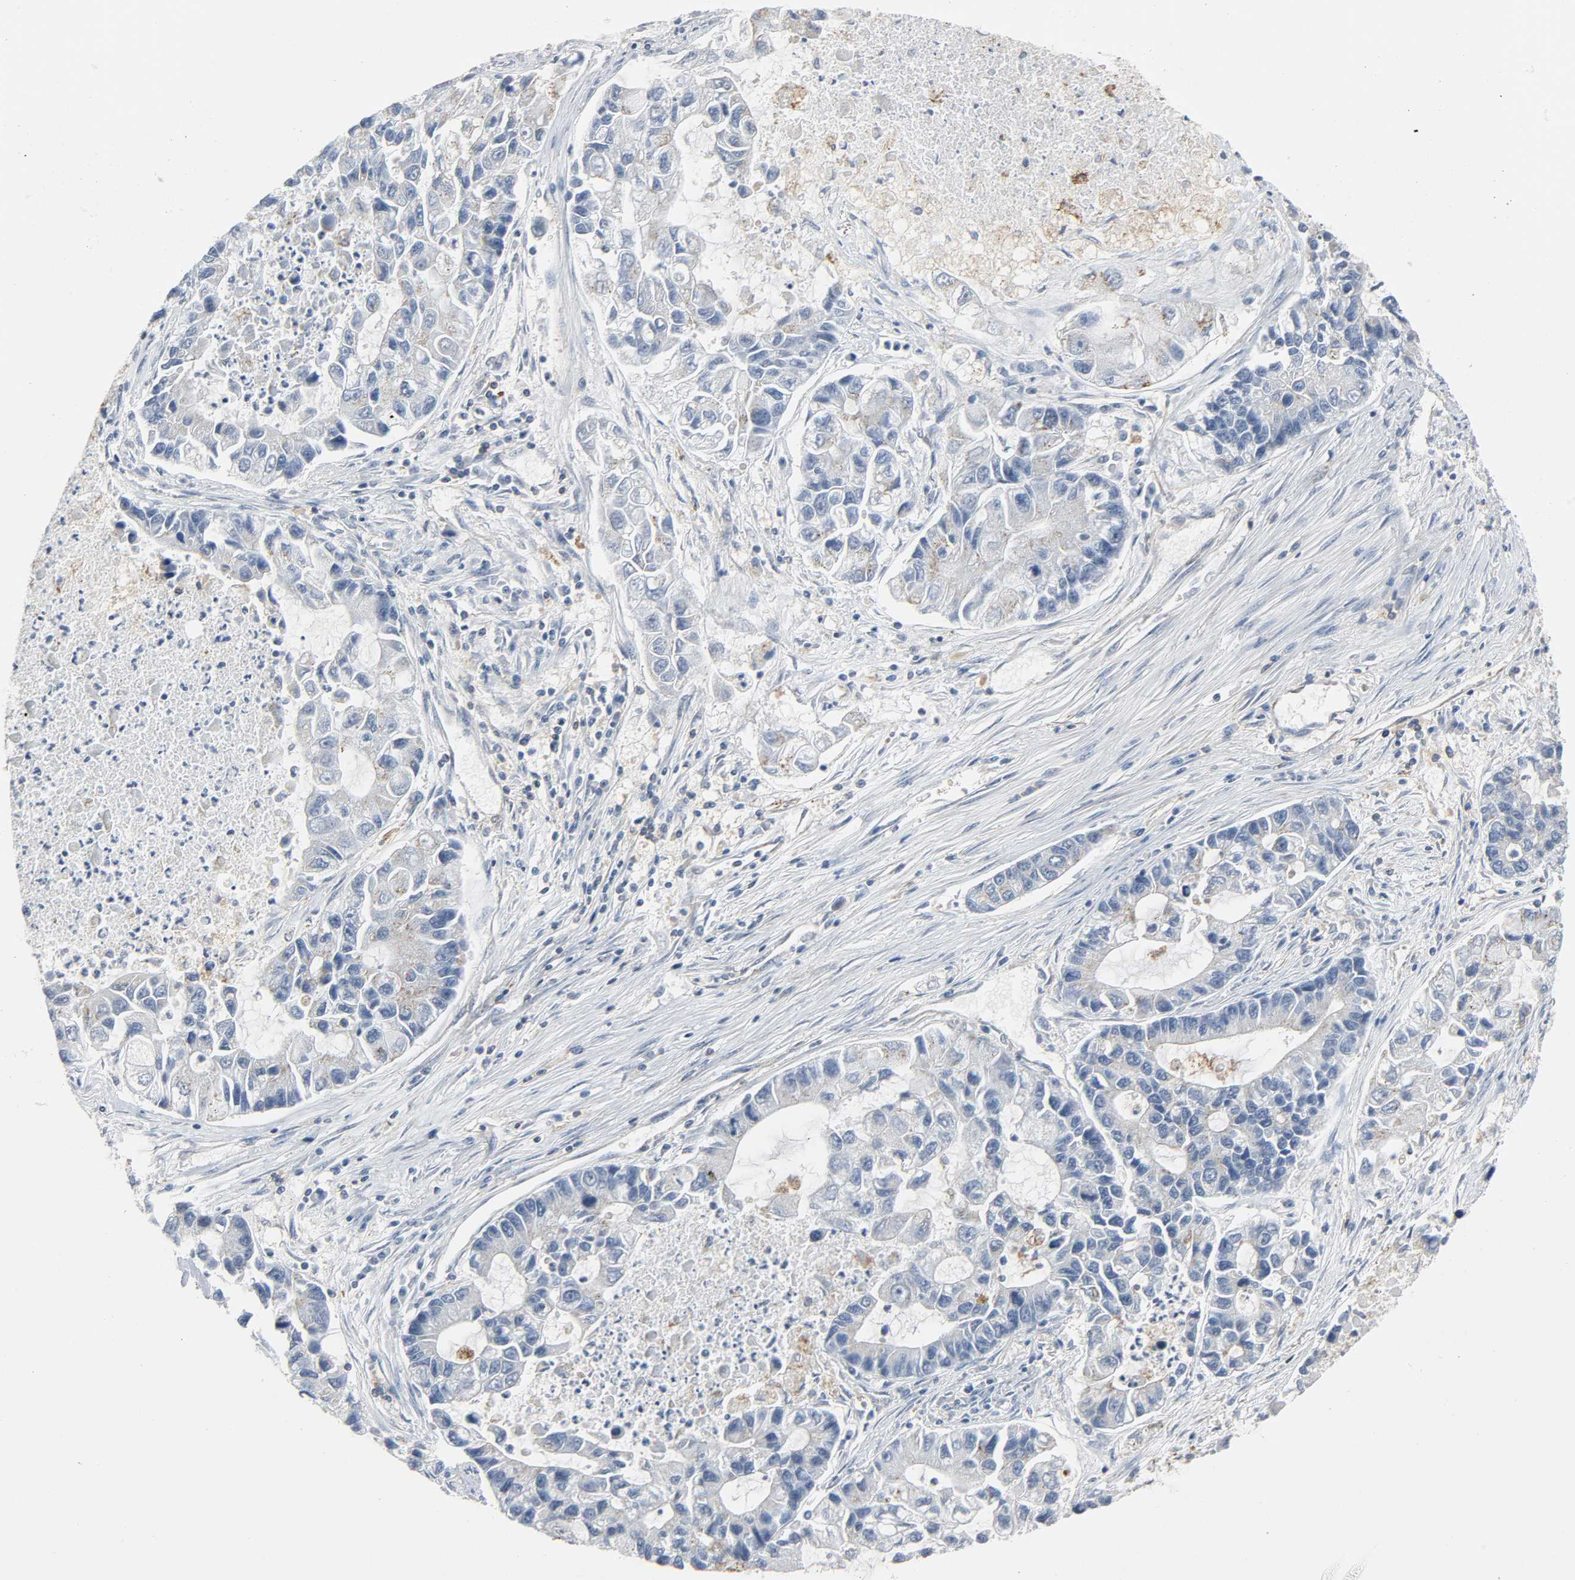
{"staining": {"intensity": "weak", "quantity": "<25%", "location": "cytoplasmic/membranous"}, "tissue": "lung cancer", "cell_type": "Tumor cells", "image_type": "cancer", "snomed": [{"axis": "morphology", "description": "Adenocarcinoma, NOS"}, {"axis": "topography", "description": "Lung"}], "caption": "Tumor cells show no significant protein staining in adenocarcinoma (lung).", "gene": "CD4", "patient": {"sex": "female", "age": 51}}